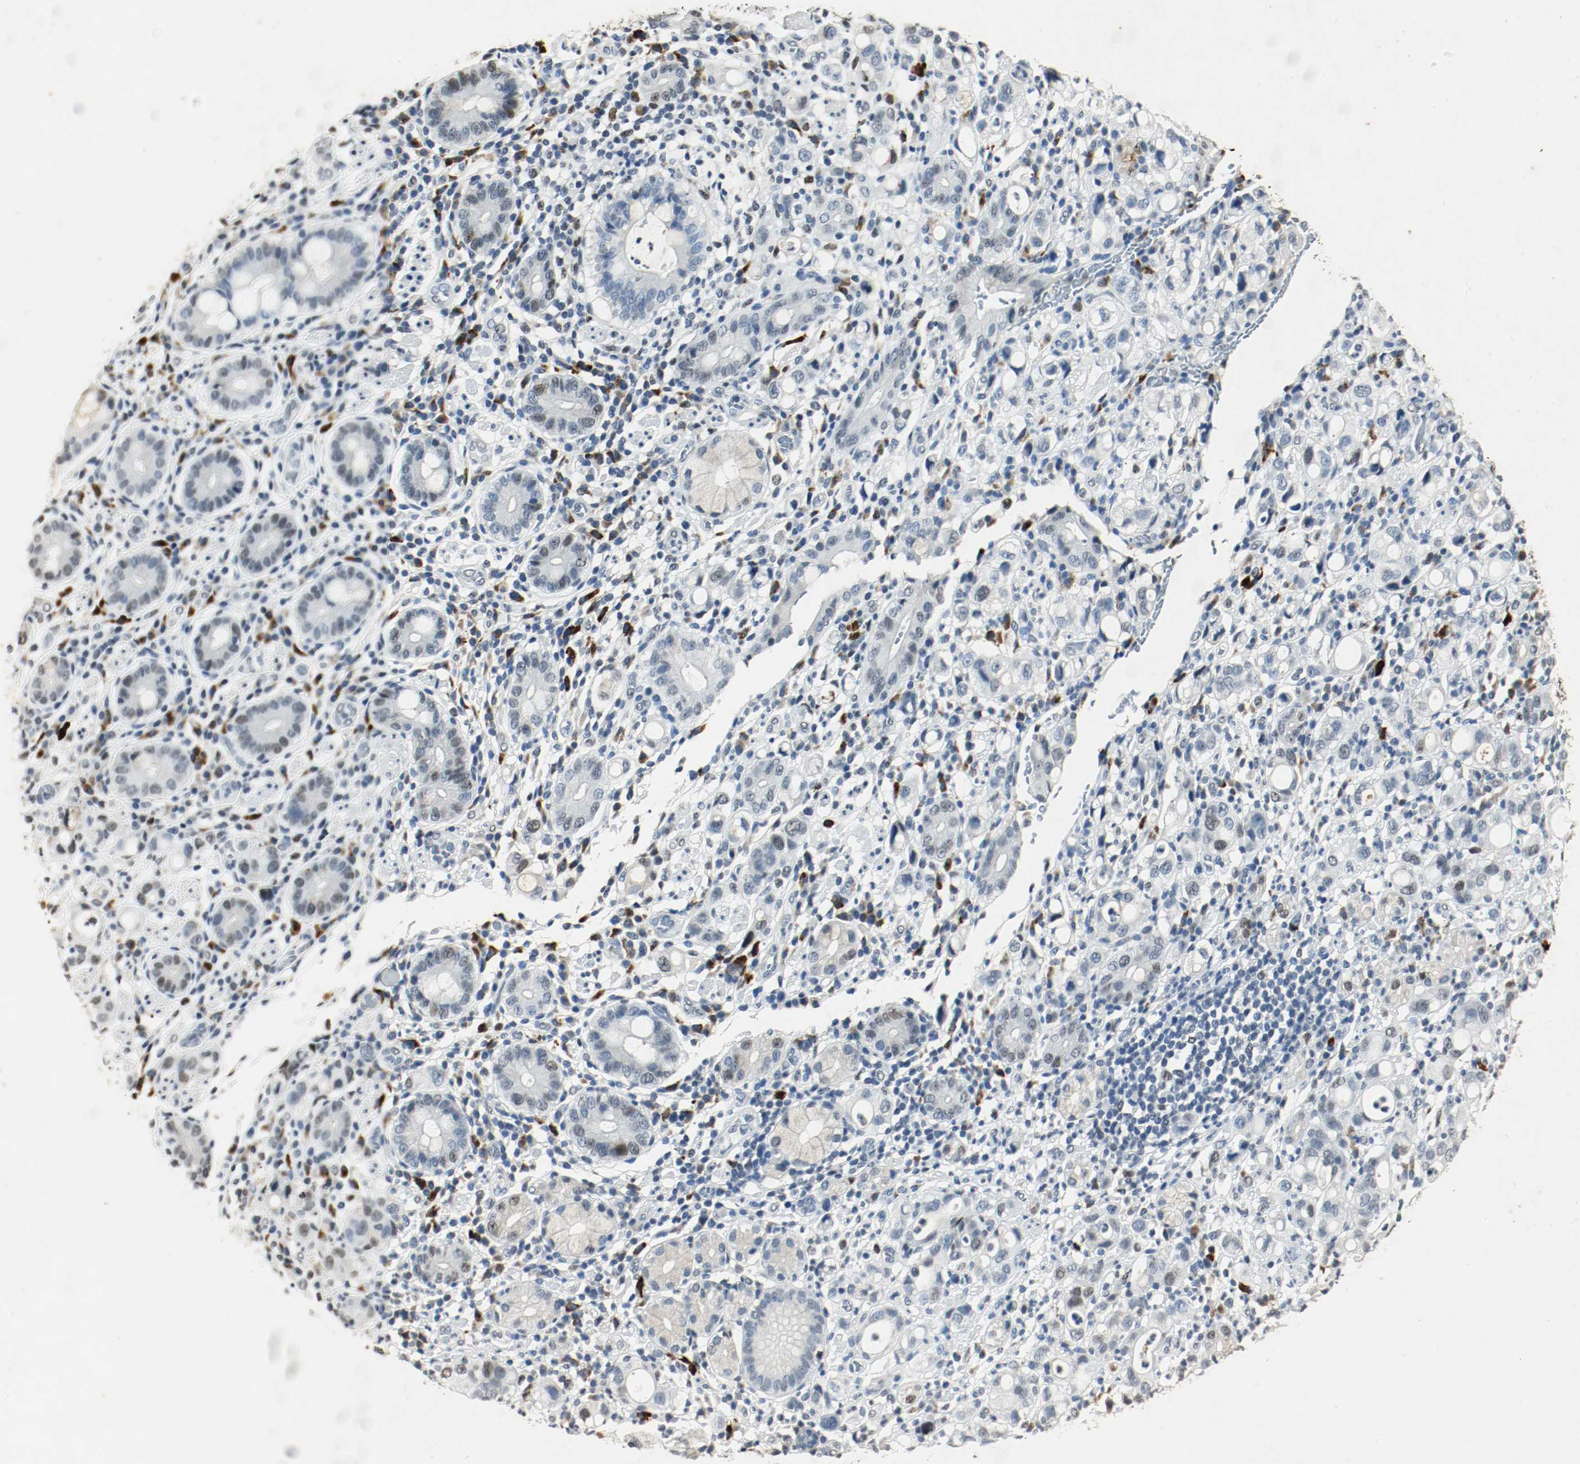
{"staining": {"intensity": "moderate", "quantity": "25%-75%", "location": "nuclear"}, "tissue": "stomach cancer", "cell_type": "Tumor cells", "image_type": "cancer", "snomed": [{"axis": "morphology", "description": "Adenocarcinoma, NOS"}, {"axis": "topography", "description": "Stomach"}], "caption": "A brown stain highlights moderate nuclear positivity of a protein in human stomach cancer tumor cells.", "gene": "DNMT1", "patient": {"sex": "female", "age": 75}}